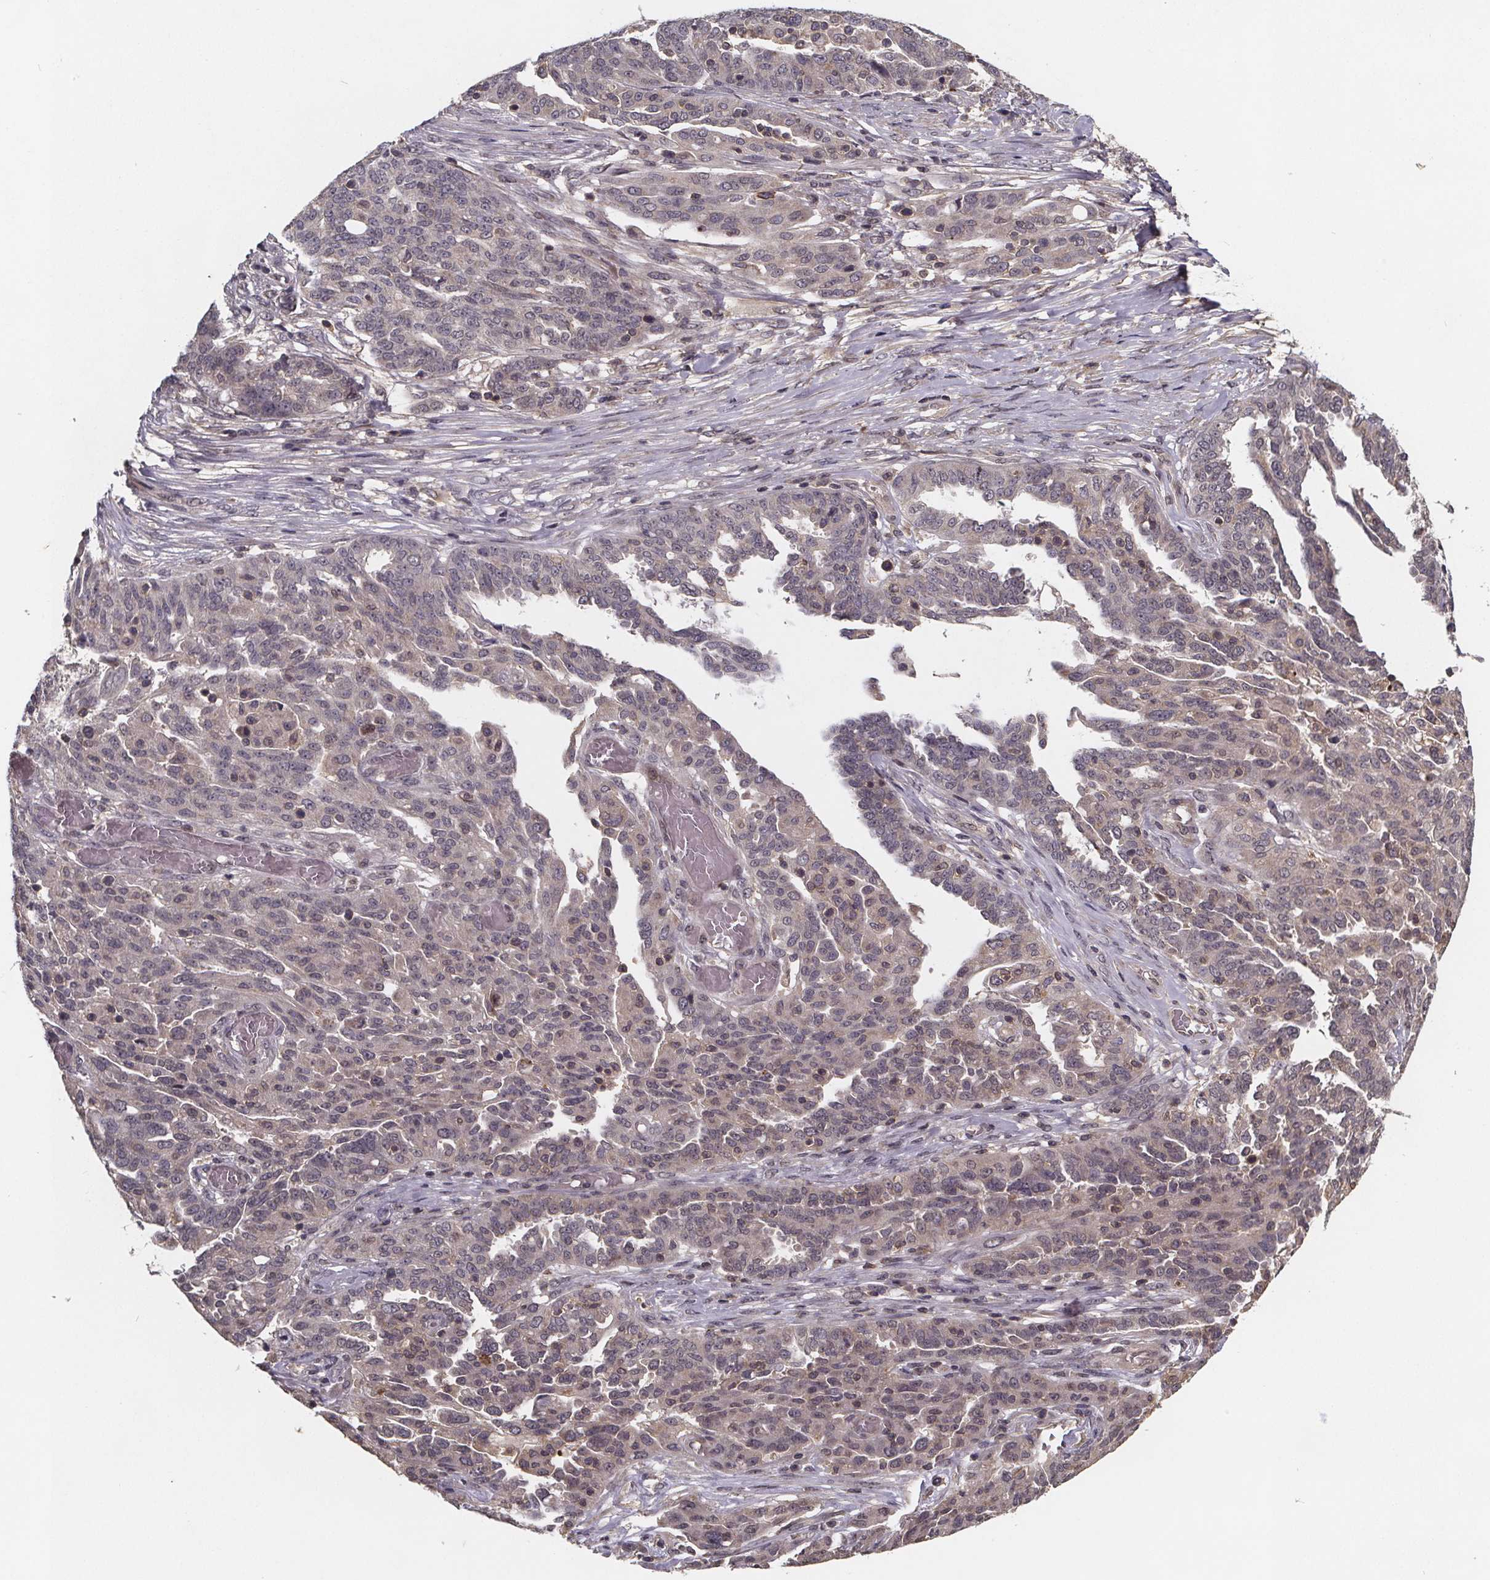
{"staining": {"intensity": "weak", "quantity": "<25%", "location": "cytoplasmic/membranous"}, "tissue": "ovarian cancer", "cell_type": "Tumor cells", "image_type": "cancer", "snomed": [{"axis": "morphology", "description": "Cystadenocarcinoma, serous, NOS"}, {"axis": "topography", "description": "Ovary"}], "caption": "The immunohistochemistry micrograph has no significant expression in tumor cells of ovarian cancer tissue.", "gene": "PIERCE2", "patient": {"sex": "female", "age": 67}}